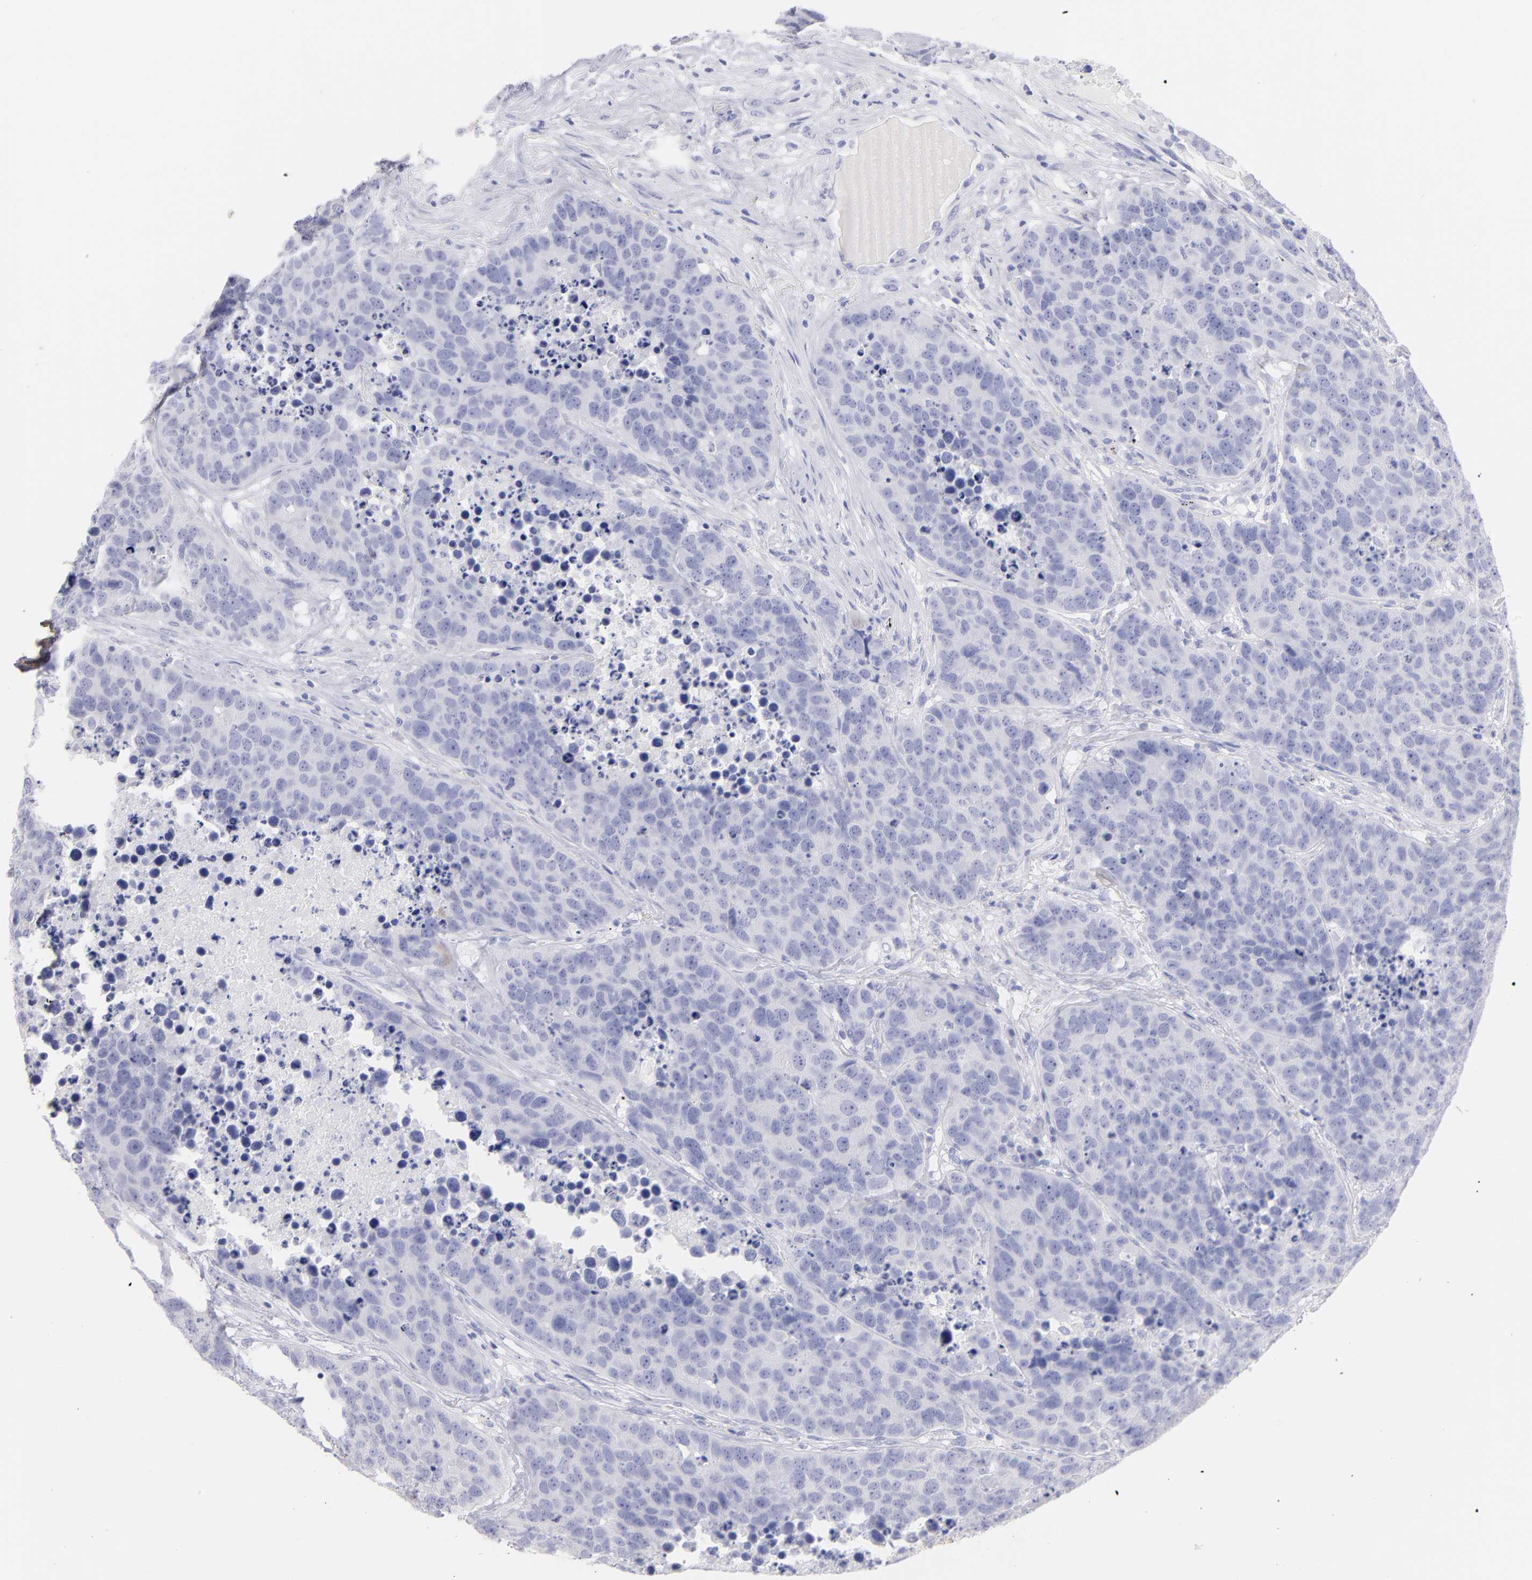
{"staining": {"intensity": "negative", "quantity": "none", "location": "none"}, "tissue": "carcinoid", "cell_type": "Tumor cells", "image_type": "cancer", "snomed": [{"axis": "morphology", "description": "Carcinoid, malignant, NOS"}, {"axis": "topography", "description": "Lung"}], "caption": "Immunohistochemistry histopathology image of neoplastic tissue: carcinoid stained with DAB displays no significant protein staining in tumor cells.", "gene": "SCGN", "patient": {"sex": "male", "age": 60}}